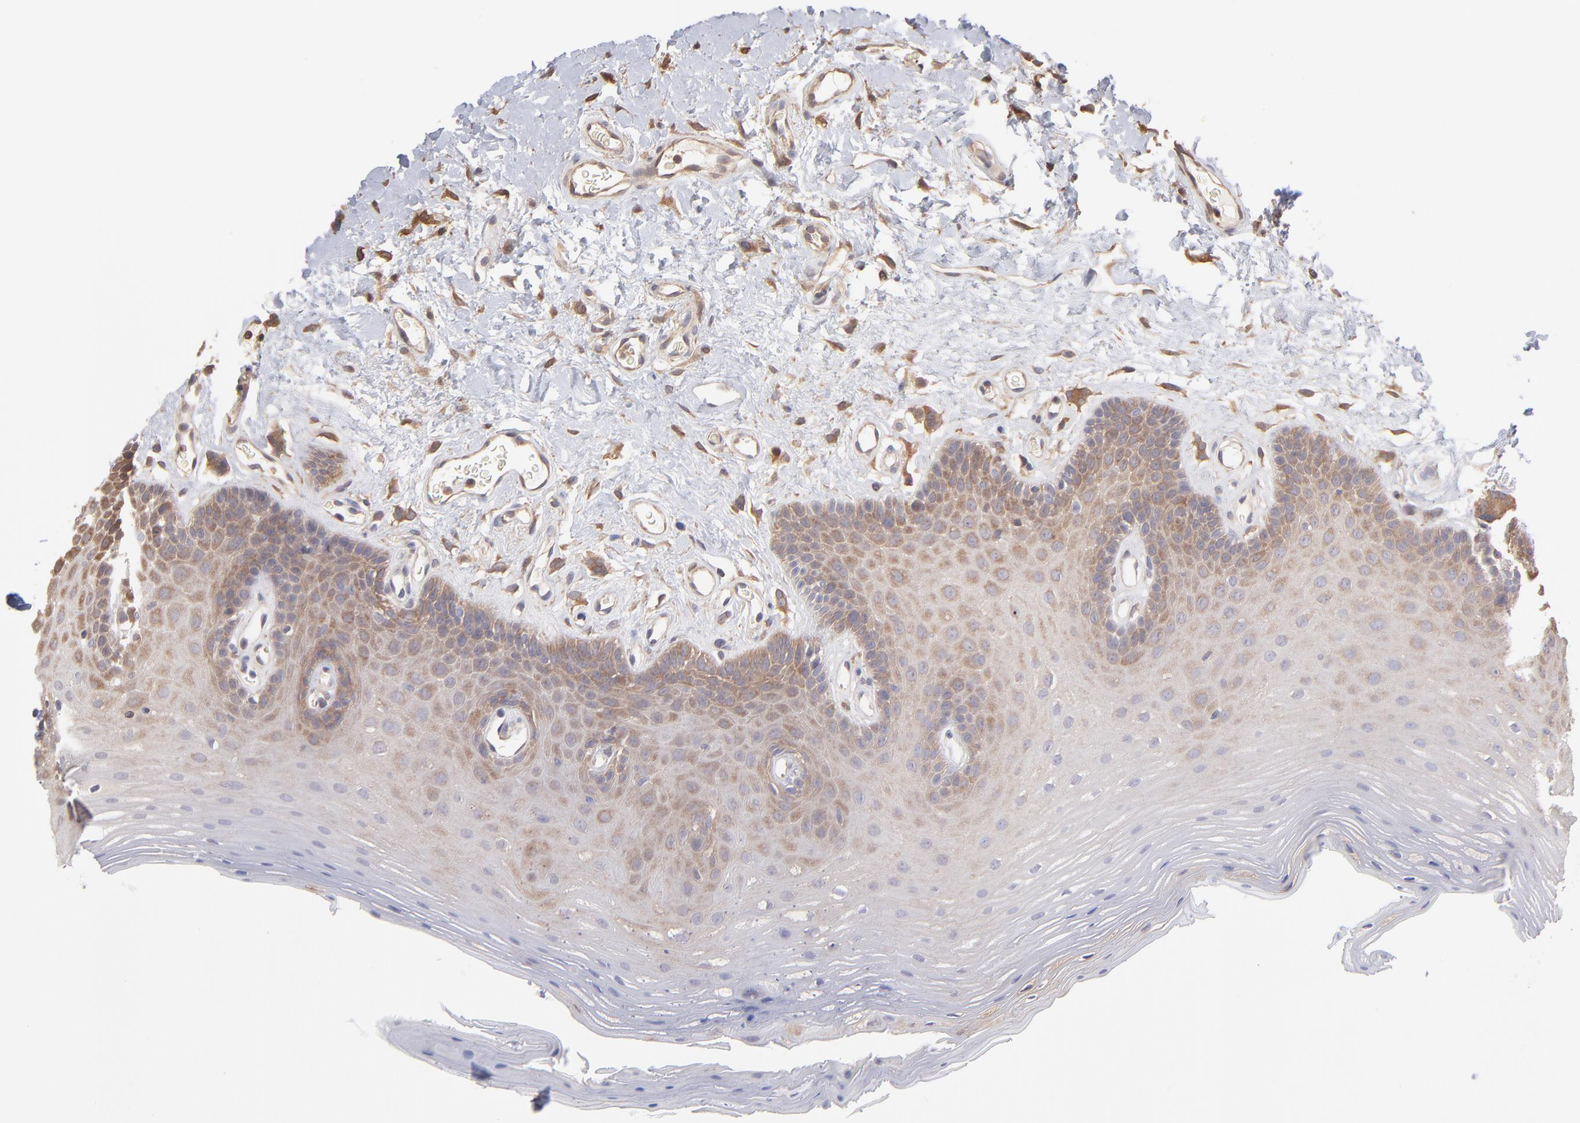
{"staining": {"intensity": "moderate", "quantity": "25%-75%", "location": "cytoplasmic/membranous"}, "tissue": "oral mucosa", "cell_type": "Squamous epithelial cells", "image_type": "normal", "snomed": [{"axis": "morphology", "description": "Normal tissue, NOS"}, {"axis": "morphology", "description": "Squamous cell carcinoma, NOS"}, {"axis": "topography", "description": "Skeletal muscle"}, {"axis": "topography", "description": "Oral tissue"}, {"axis": "topography", "description": "Head-Neck"}], "caption": "This histopathology image reveals unremarkable oral mucosa stained with immunohistochemistry (IHC) to label a protein in brown. The cytoplasmic/membranous of squamous epithelial cells show moderate positivity for the protein. Nuclei are counter-stained blue.", "gene": "MAP2K2", "patient": {"sex": "male", "age": 71}}